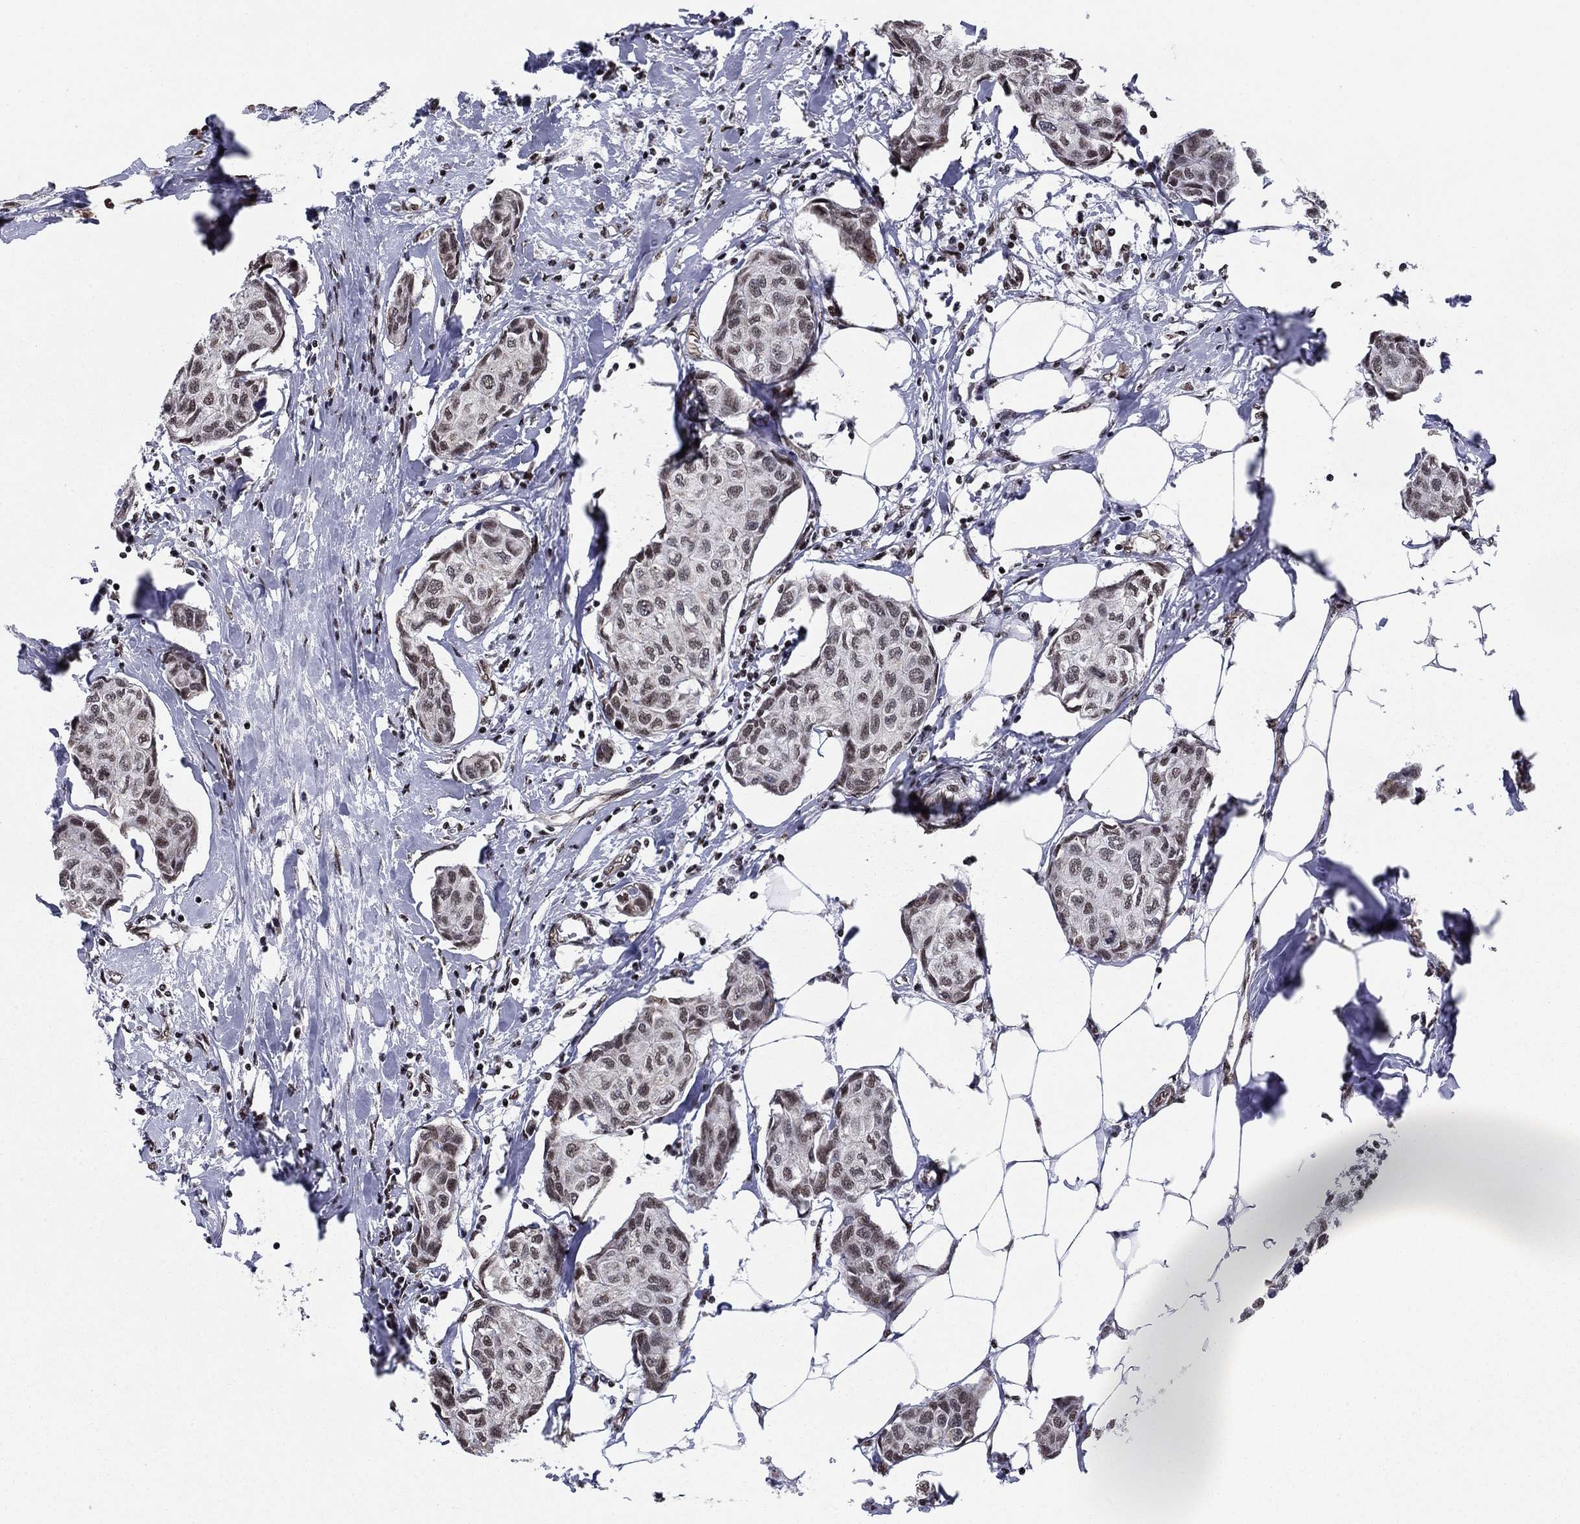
{"staining": {"intensity": "weak", "quantity": "25%-75%", "location": "cytoplasmic/membranous,nuclear"}, "tissue": "breast cancer", "cell_type": "Tumor cells", "image_type": "cancer", "snomed": [{"axis": "morphology", "description": "Duct carcinoma"}, {"axis": "topography", "description": "Breast"}], "caption": "High-power microscopy captured an IHC micrograph of breast cancer, revealing weak cytoplasmic/membranous and nuclear staining in approximately 25%-75% of tumor cells.", "gene": "N4BP2", "patient": {"sex": "female", "age": 80}}